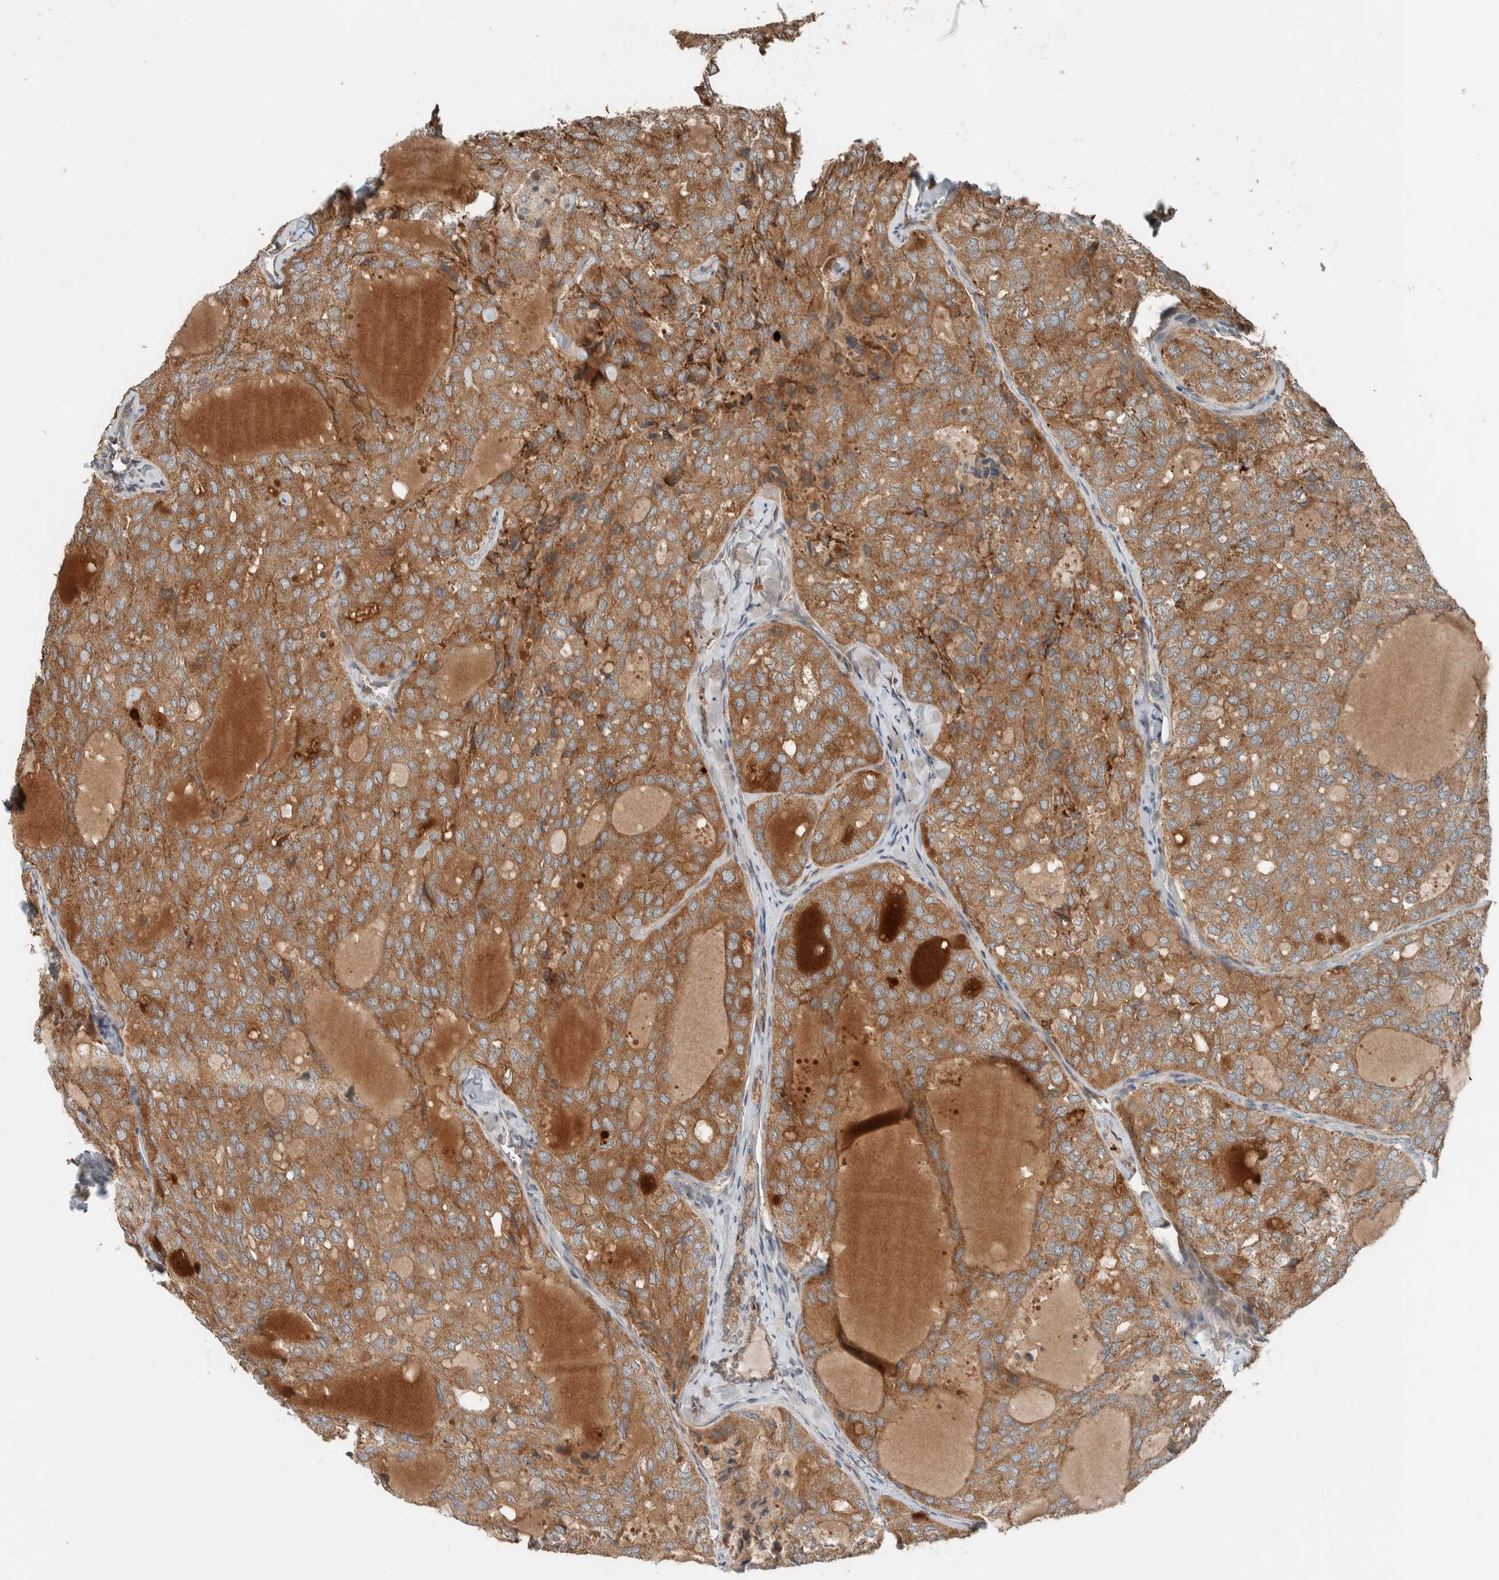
{"staining": {"intensity": "moderate", "quantity": ">75%", "location": "cytoplasmic/membranous"}, "tissue": "thyroid cancer", "cell_type": "Tumor cells", "image_type": "cancer", "snomed": [{"axis": "morphology", "description": "Follicular adenoma carcinoma, NOS"}, {"axis": "topography", "description": "Thyroid gland"}], "caption": "Human follicular adenoma carcinoma (thyroid) stained for a protein (brown) exhibits moderate cytoplasmic/membranous positive expression in about >75% of tumor cells.", "gene": "NBR1", "patient": {"sex": "male", "age": 75}}